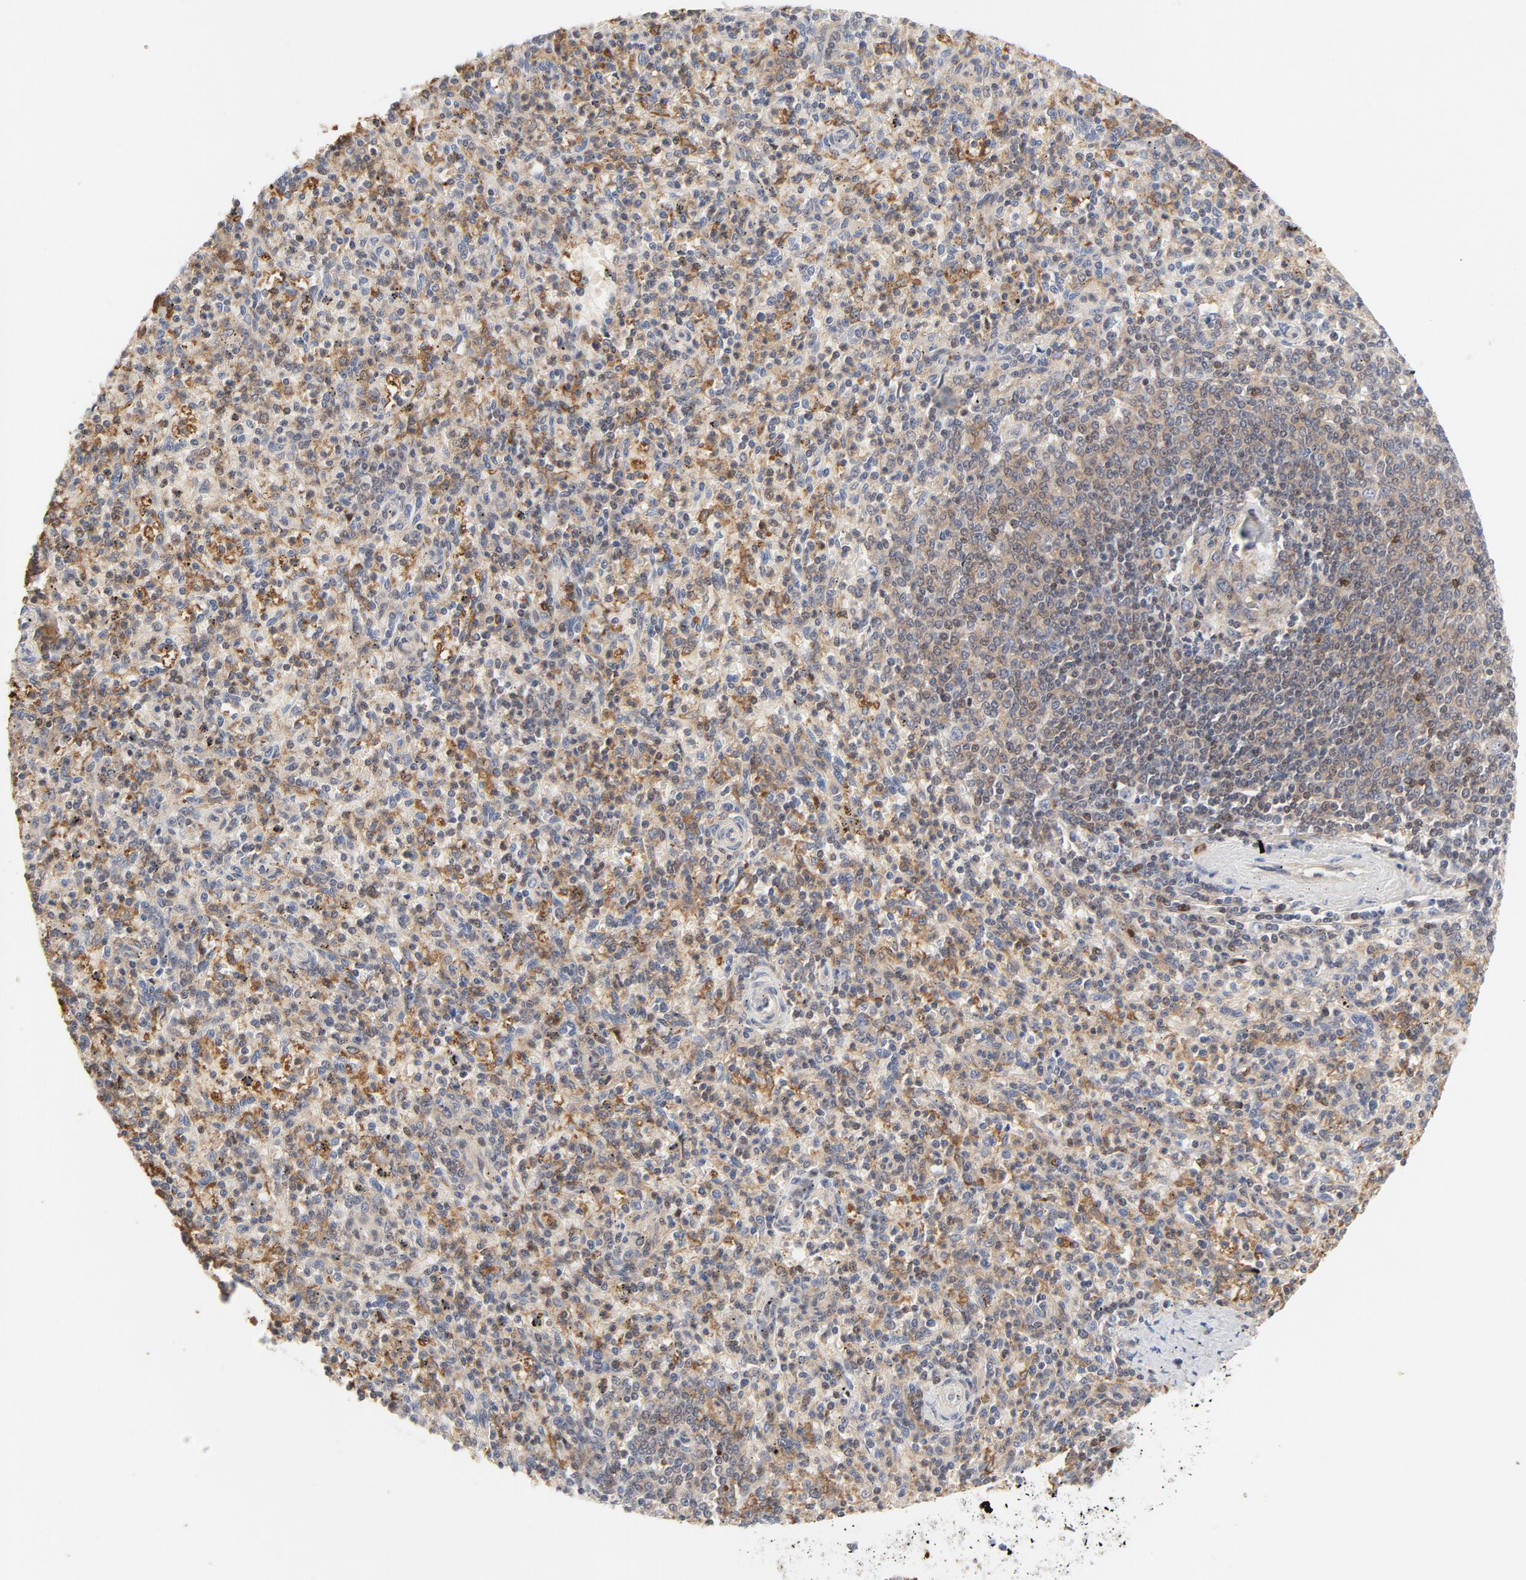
{"staining": {"intensity": "moderate", "quantity": "25%-75%", "location": "cytoplasmic/membranous"}, "tissue": "spleen", "cell_type": "Cells in red pulp", "image_type": "normal", "snomed": [{"axis": "morphology", "description": "Normal tissue, NOS"}, {"axis": "topography", "description": "Spleen"}], "caption": "Immunohistochemical staining of normal spleen reveals 25%-75% levels of moderate cytoplasmic/membranous protein expression in approximately 25%-75% of cells in red pulp. (brown staining indicates protein expression, while blue staining denotes nuclei).", "gene": "RAPGEF4", "patient": {"sex": "male", "age": 72}}